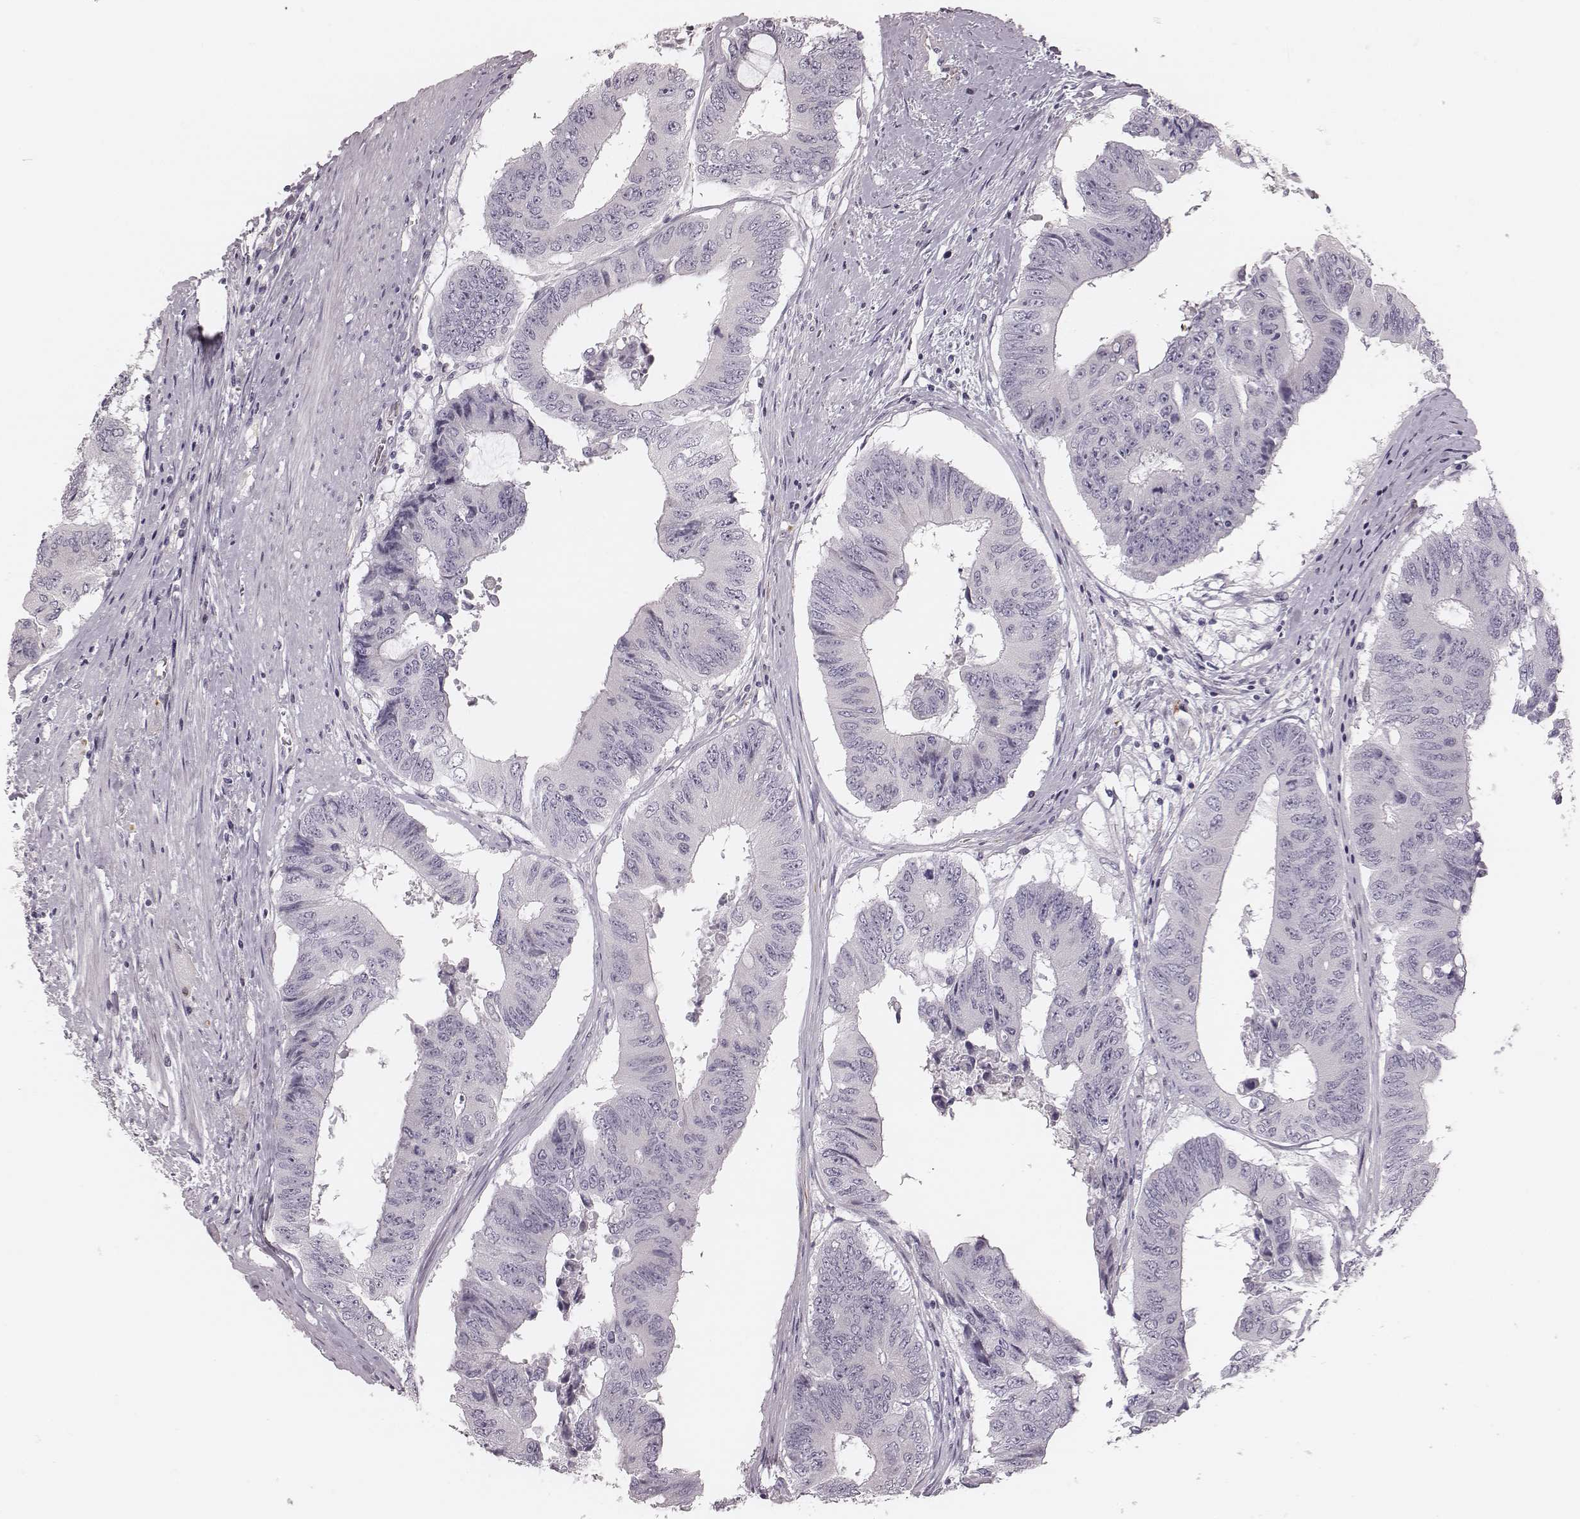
{"staining": {"intensity": "negative", "quantity": "none", "location": "none"}, "tissue": "colorectal cancer", "cell_type": "Tumor cells", "image_type": "cancer", "snomed": [{"axis": "morphology", "description": "Adenocarcinoma, NOS"}, {"axis": "topography", "description": "Rectum"}], "caption": "Histopathology image shows no protein expression in tumor cells of adenocarcinoma (colorectal) tissue.", "gene": "SPA17", "patient": {"sex": "male", "age": 59}}